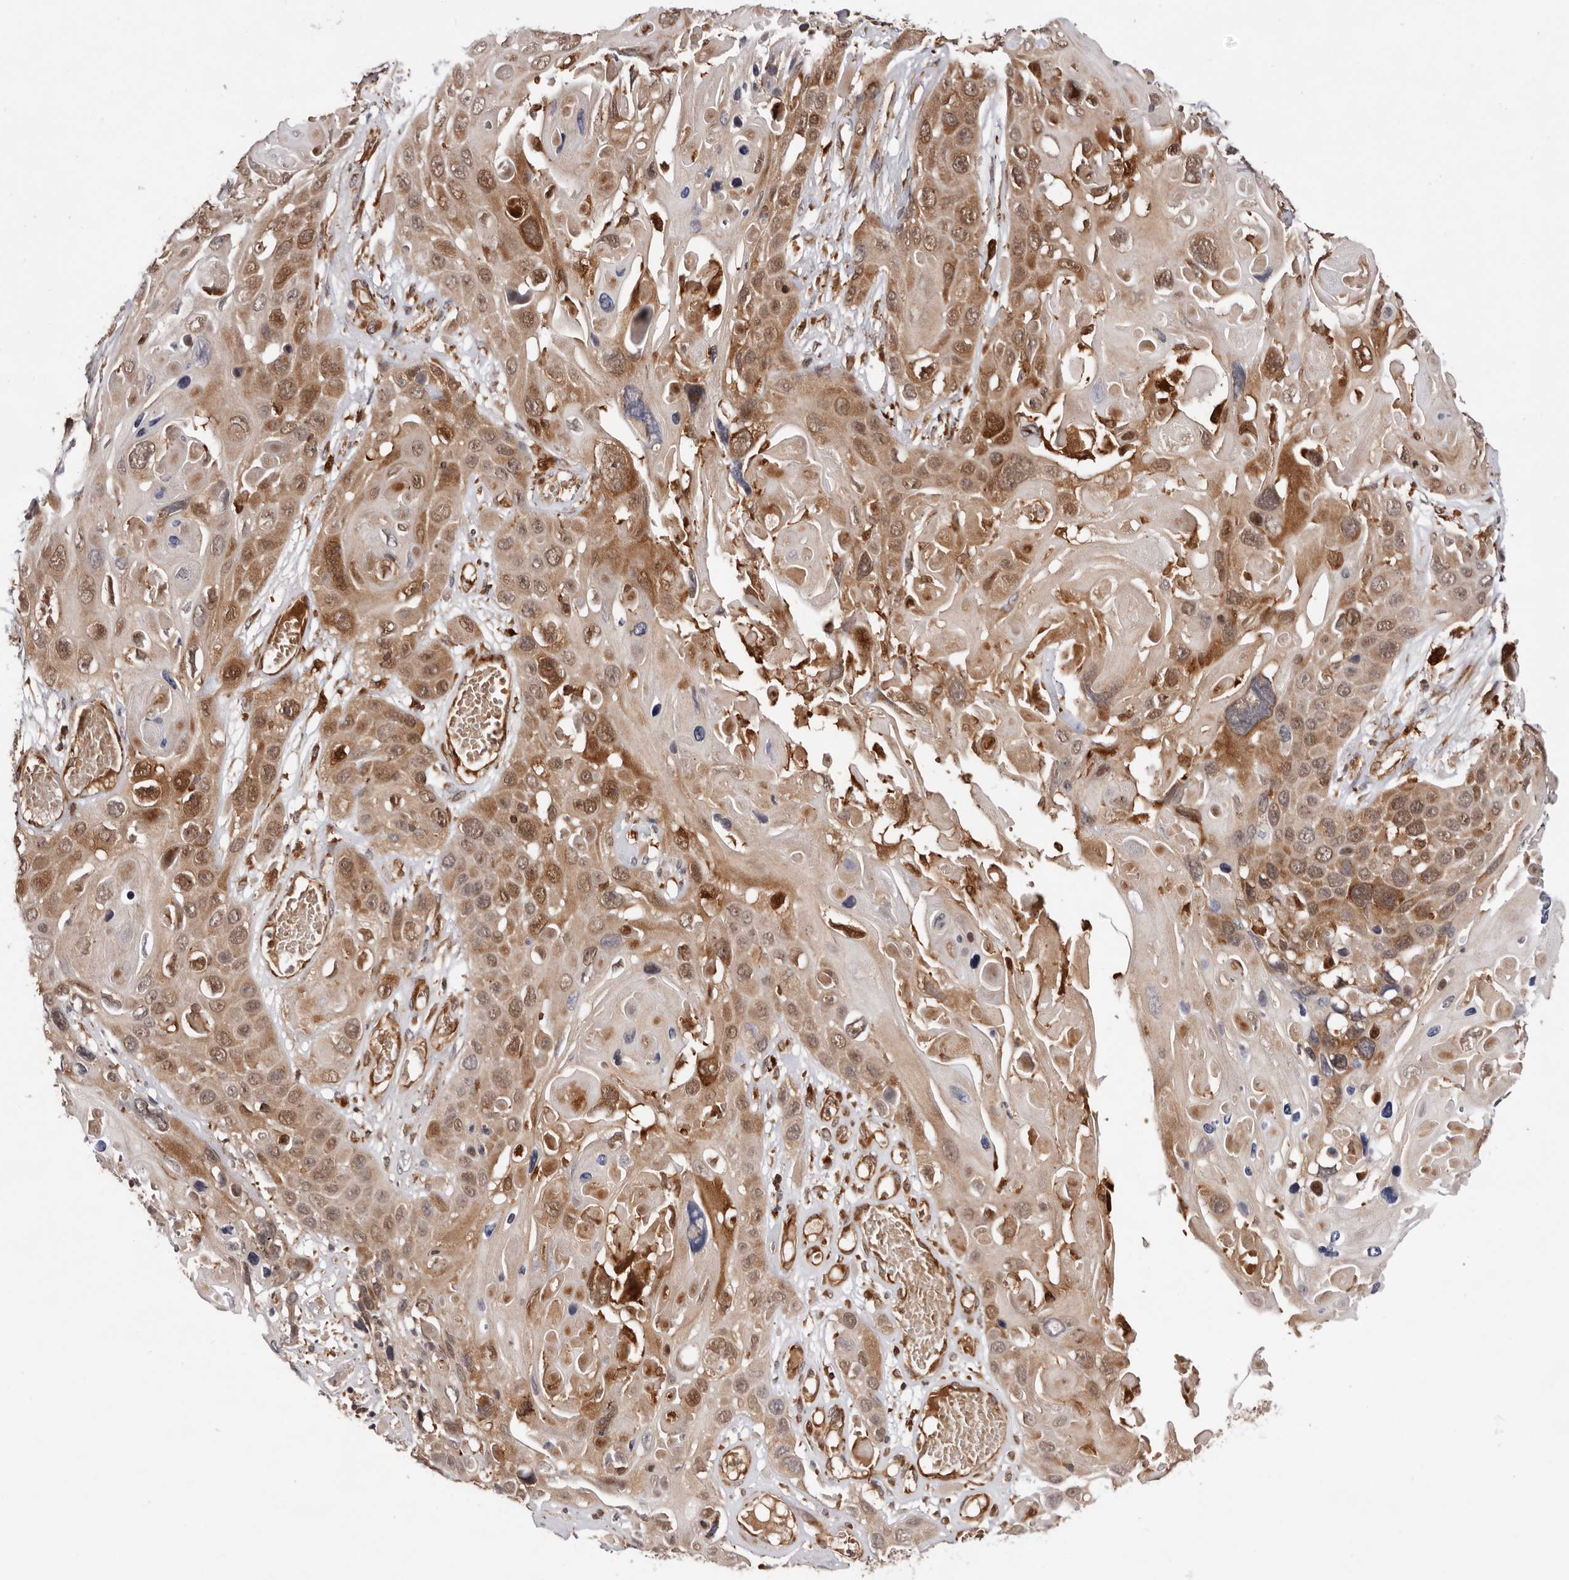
{"staining": {"intensity": "moderate", "quantity": ">75%", "location": "cytoplasmic/membranous,nuclear"}, "tissue": "skin cancer", "cell_type": "Tumor cells", "image_type": "cancer", "snomed": [{"axis": "morphology", "description": "Squamous cell carcinoma, NOS"}, {"axis": "topography", "description": "Skin"}], "caption": "Immunohistochemistry histopathology image of neoplastic tissue: squamous cell carcinoma (skin) stained using IHC displays medium levels of moderate protein expression localized specifically in the cytoplasmic/membranous and nuclear of tumor cells, appearing as a cytoplasmic/membranous and nuclear brown color.", "gene": "RNF213", "patient": {"sex": "male", "age": 55}}